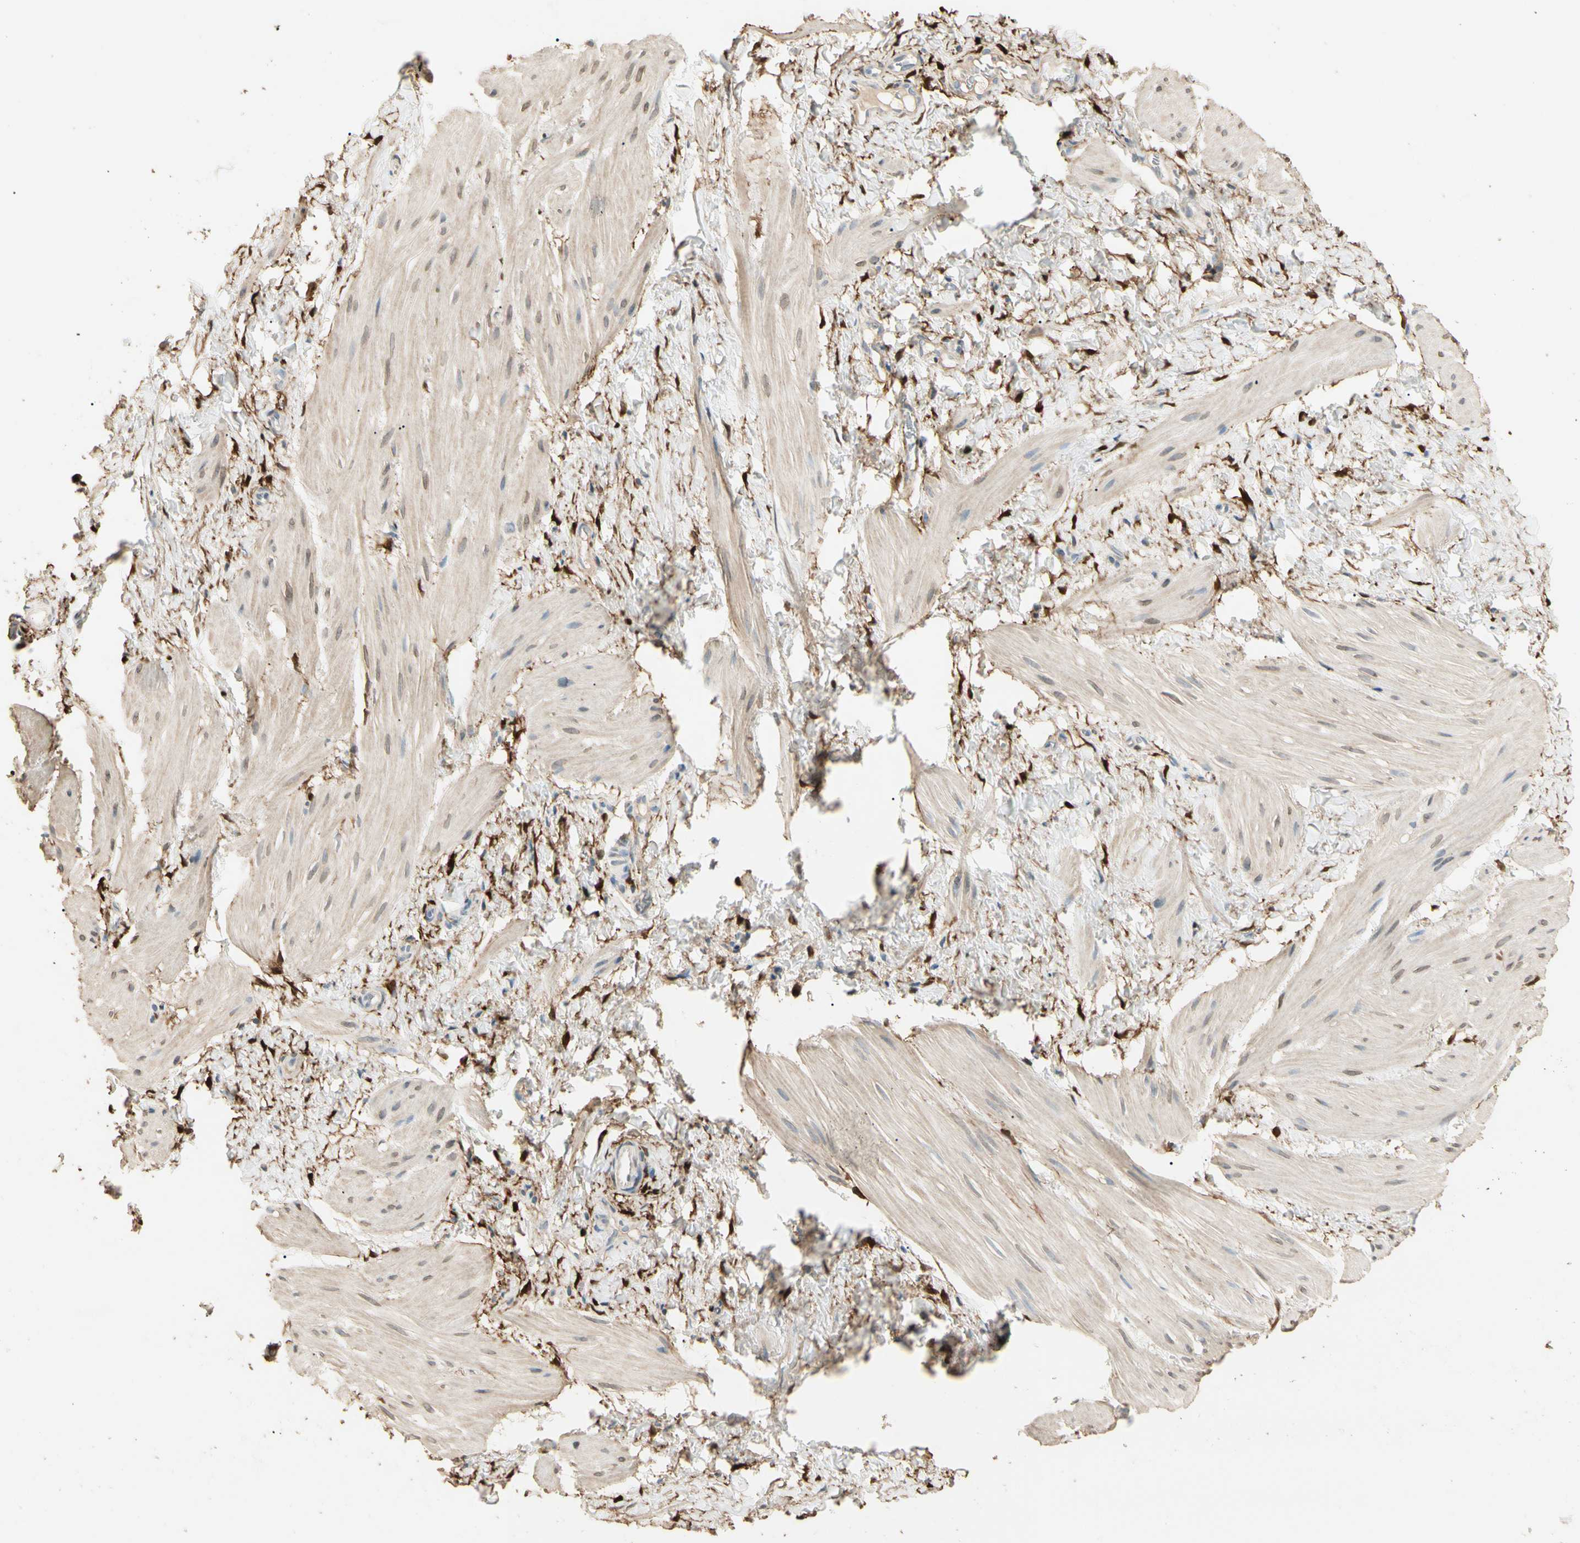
{"staining": {"intensity": "weak", "quantity": "<25%", "location": "cytoplasmic/membranous,nuclear"}, "tissue": "smooth muscle", "cell_type": "Smooth muscle cells", "image_type": "normal", "snomed": [{"axis": "morphology", "description": "Normal tissue, NOS"}, {"axis": "topography", "description": "Smooth muscle"}], "caption": "Smooth muscle cells are negative for protein expression in normal human smooth muscle. (Immunohistochemistry (ihc), brightfield microscopy, high magnification).", "gene": "GNE", "patient": {"sex": "male", "age": 16}}